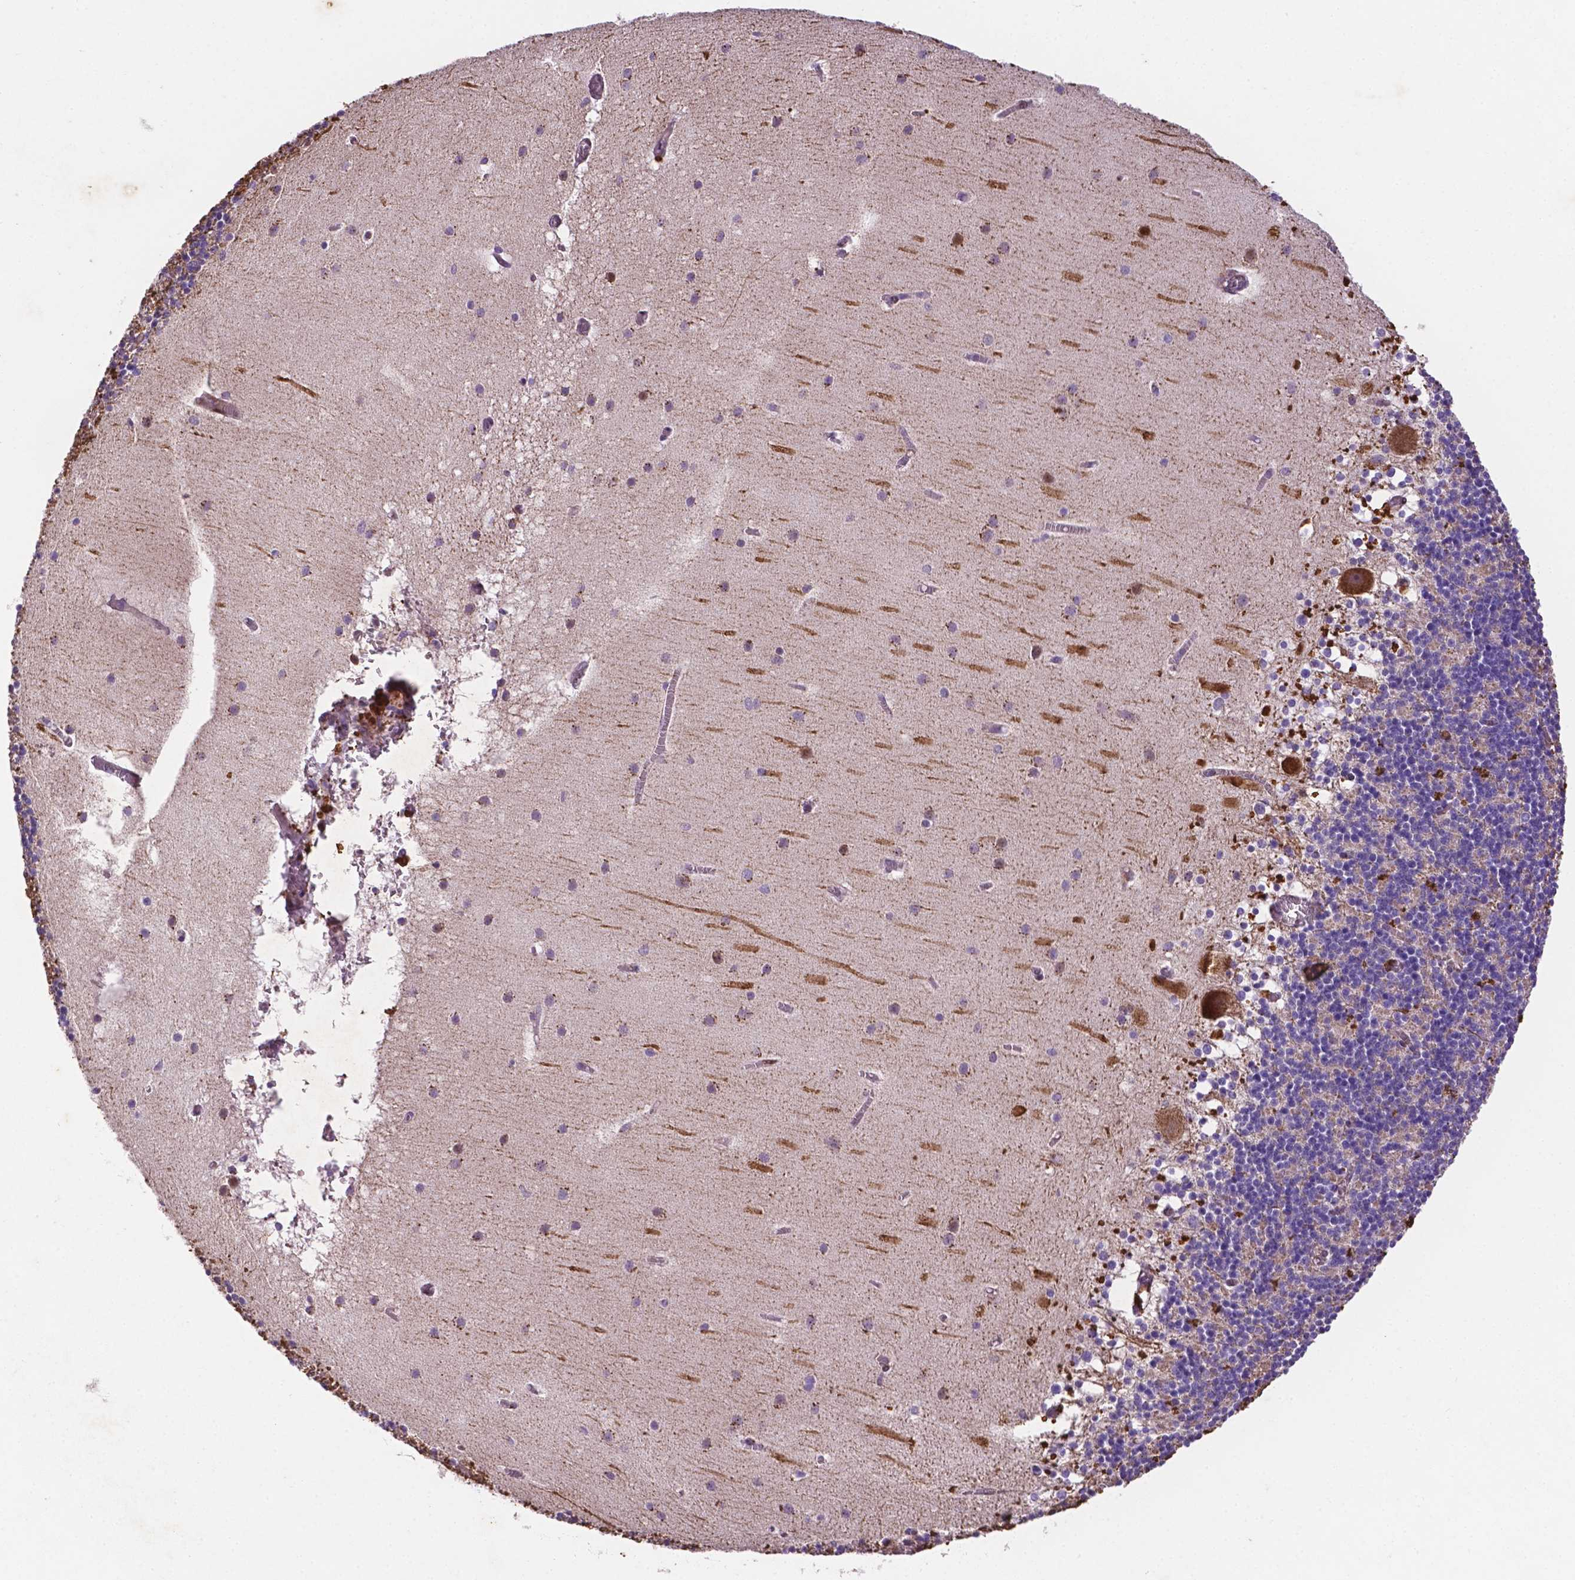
{"staining": {"intensity": "moderate", "quantity": "25%-75%", "location": "cytoplasmic/membranous"}, "tissue": "cerebellum", "cell_type": "Cells in granular layer", "image_type": "normal", "snomed": [{"axis": "morphology", "description": "Normal tissue, NOS"}, {"axis": "topography", "description": "Cerebellum"}], "caption": "The histopathology image reveals staining of benign cerebellum, revealing moderate cytoplasmic/membranous protein expression (brown color) within cells in granular layer.", "gene": "TM4SF20", "patient": {"sex": "male", "age": 70}}